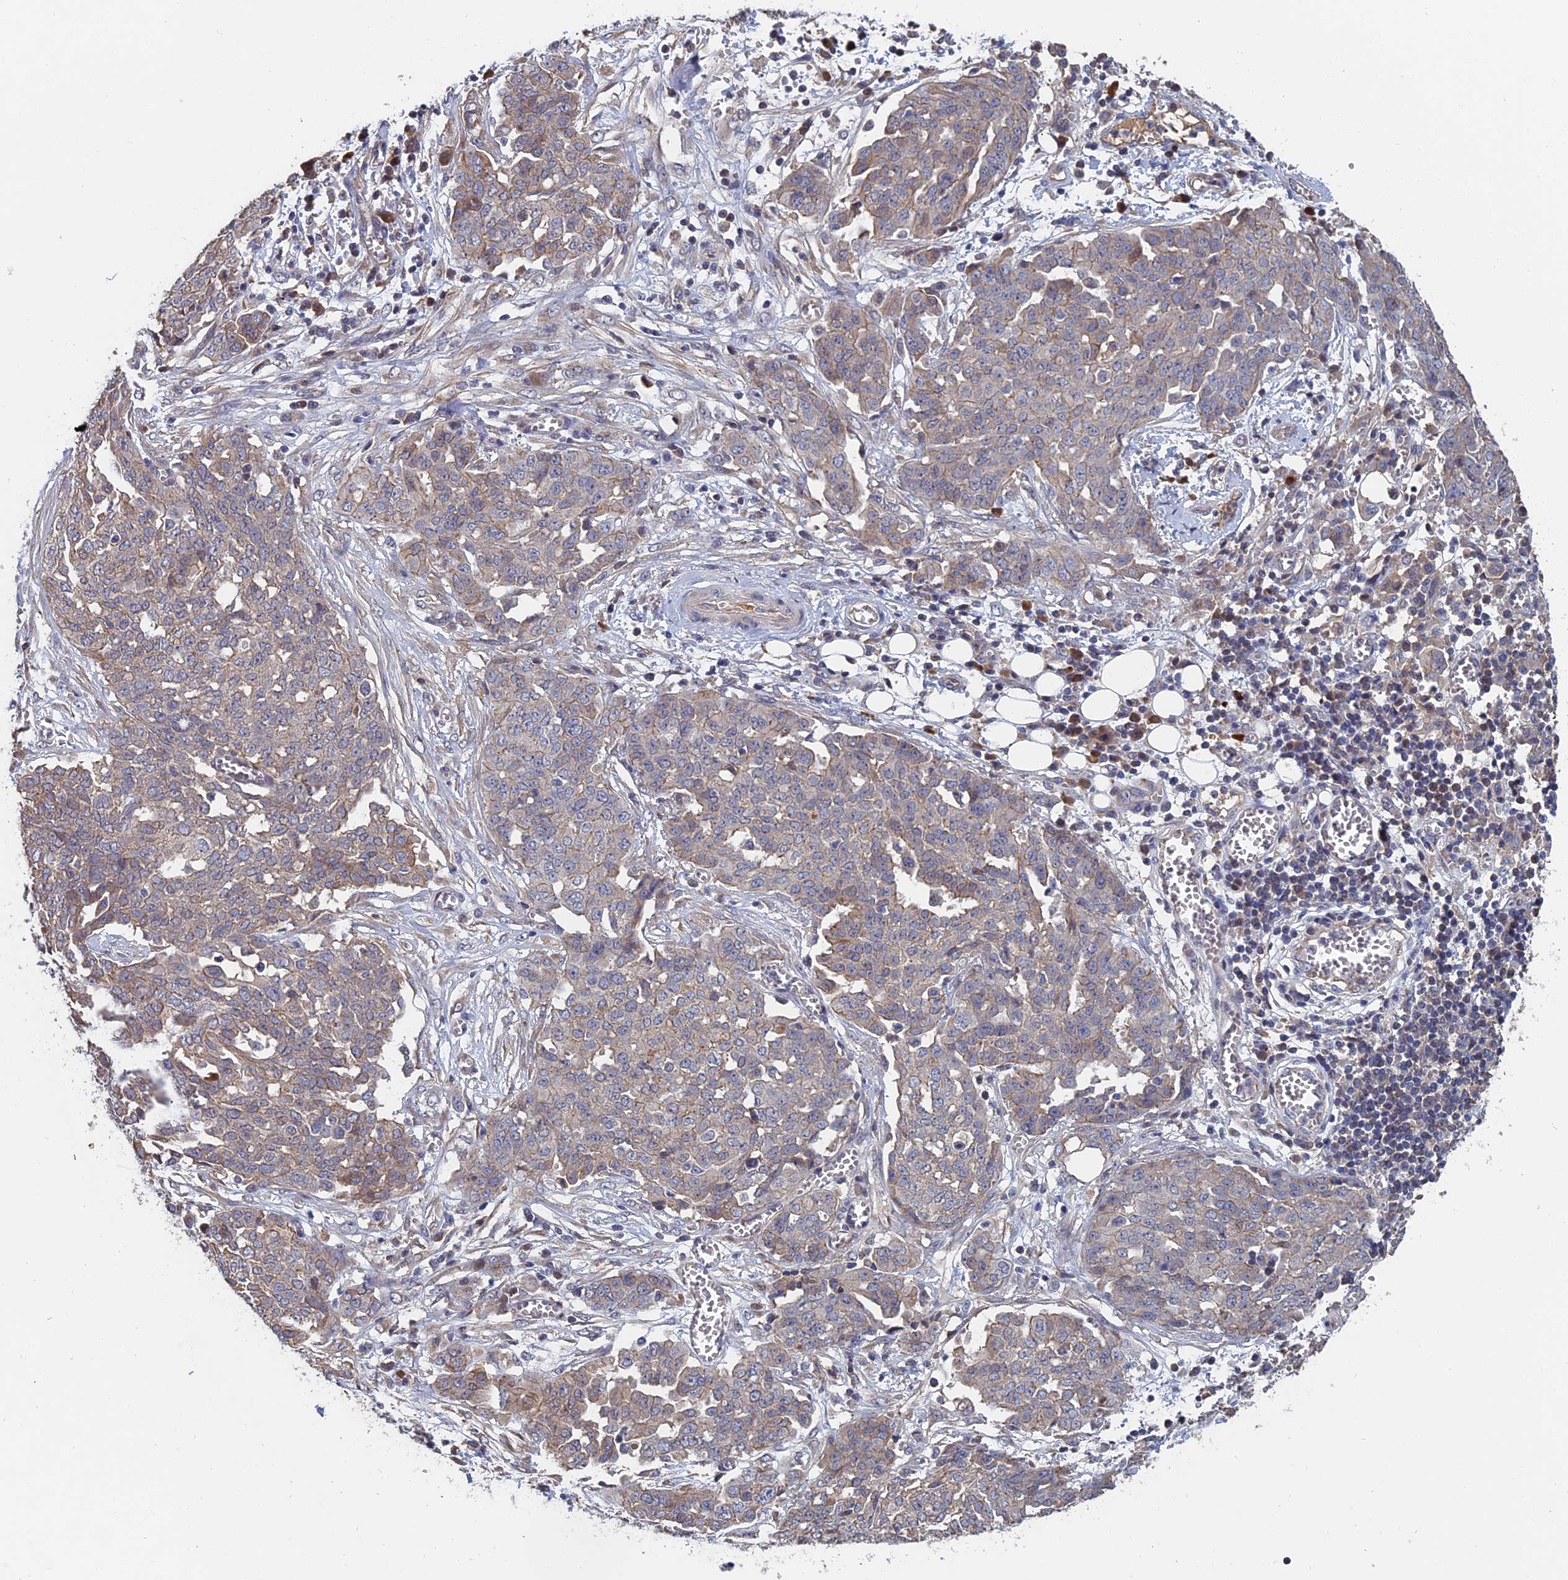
{"staining": {"intensity": "weak", "quantity": "<25%", "location": "cytoplasmic/membranous"}, "tissue": "ovarian cancer", "cell_type": "Tumor cells", "image_type": "cancer", "snomed": [{"axis": "morphology", "description": "Cystadenocarcinoma, serous, NOS"}, {"axis": "topography", "description": "Soft tissue"}, {"axis": "topography", "description": "Ovary"}], "caption": "This is a photomicrograph of immunohistochemistry staining of ovarian serous cystadenocarcinoma, which shows no staining in tumor cells. (DAB (3,3'-diaminobenzidine) immunohistochemistry with hematoxylin counter stain).", "gene": "SLC33A1", "patient": {"sex": "female", "age": 57}}